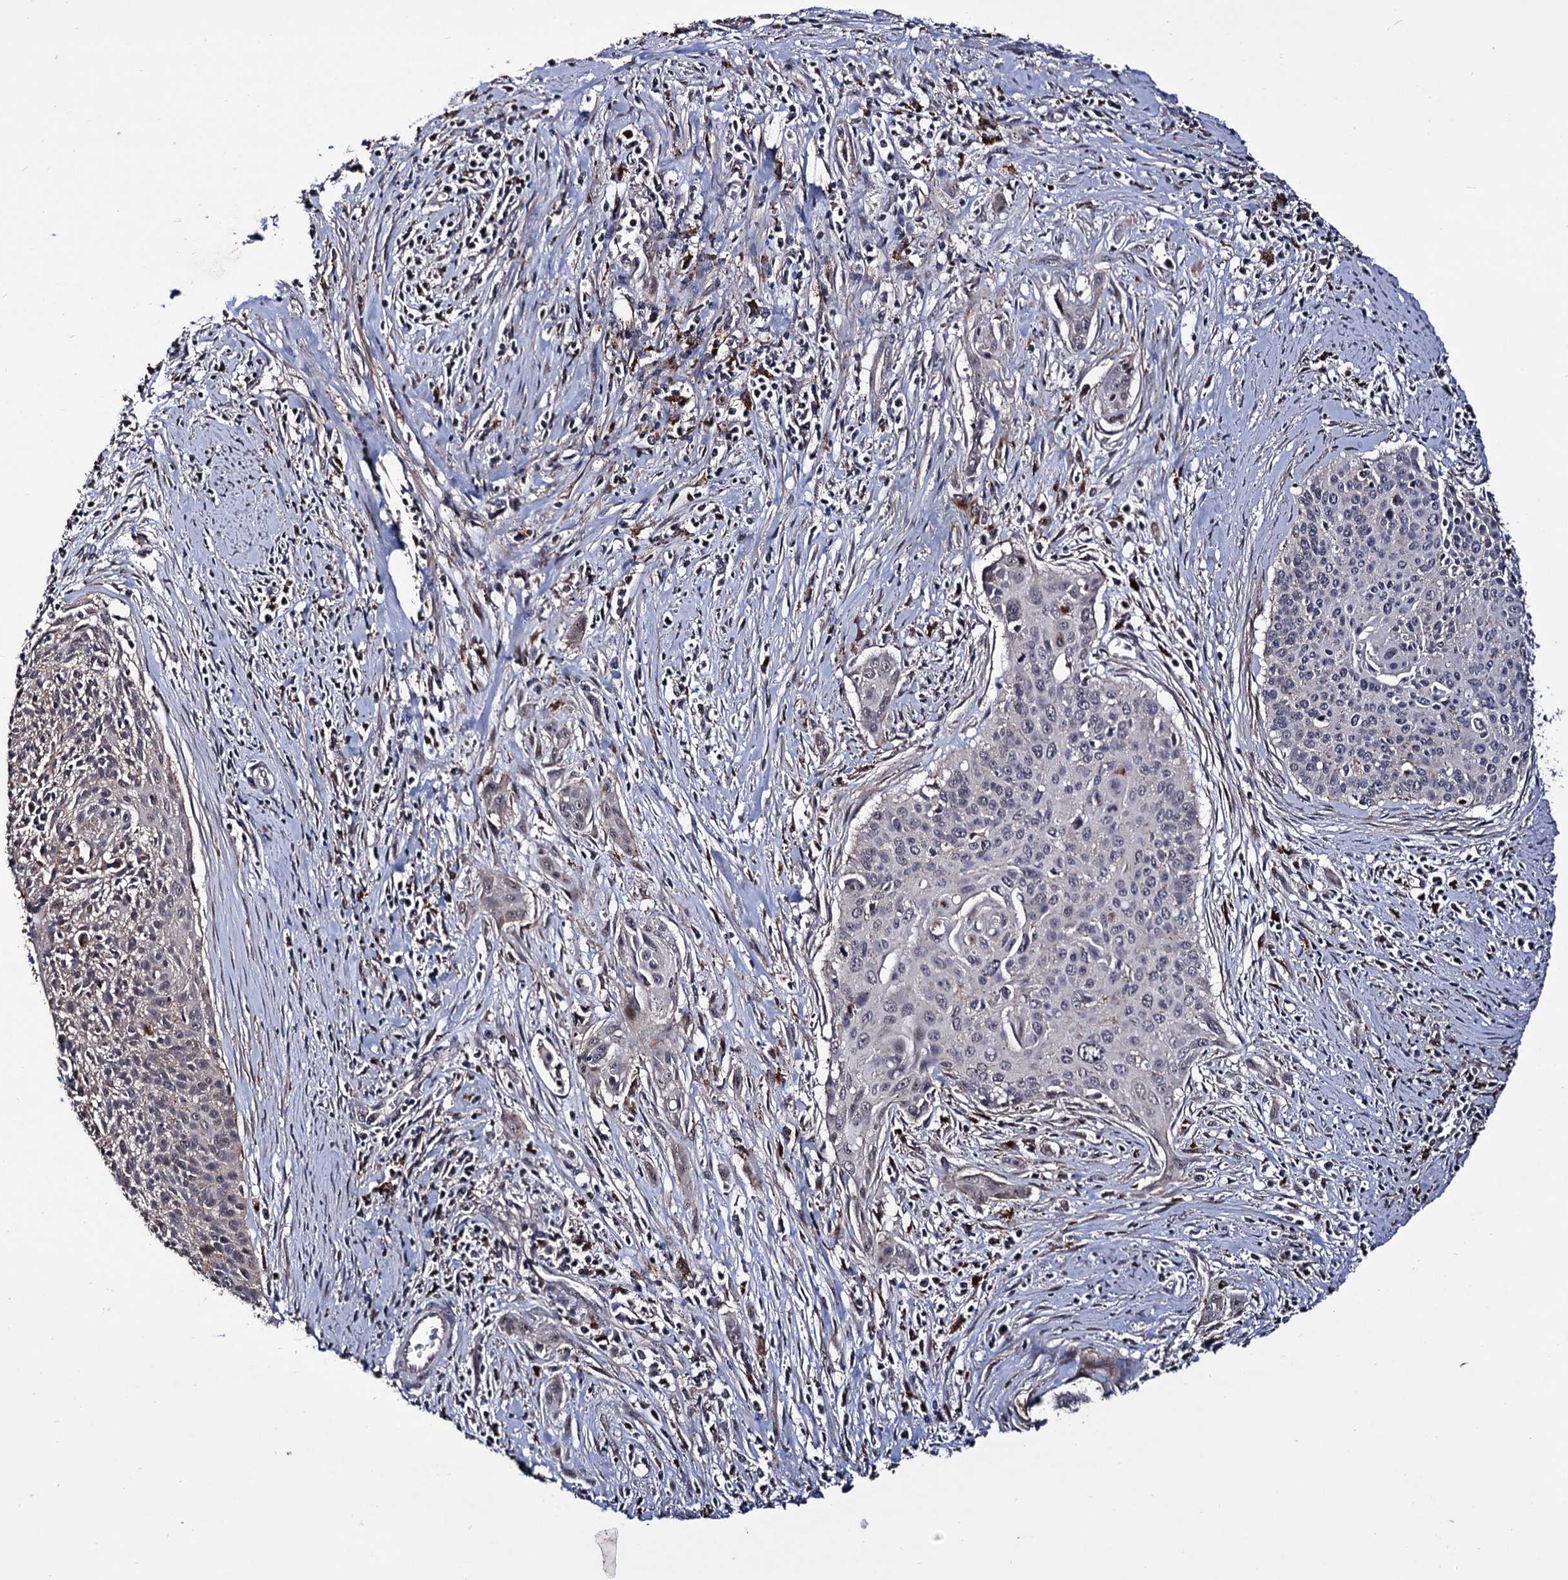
{"staining": {"intensity": "weak", "quantity": "<25%", "location": "cytoplasmic/membranous,nuclear"}, "tissue": "cervical cancer", "cell_type": "Tumor cells", "image_type": "cancer", "snomed": [{"axis": "morphology", "description": "Squamous cell carcinoma, NOS"}, {"axis": "topography", "description": "Cervix"}], "caption": "Immunohistochemical staining of squamous cell carcinoma (cervical) exhibits no significant positivity in tumor cells.", "gene": "MICAL2", "patient": {"sex": "female", "age": 55}}